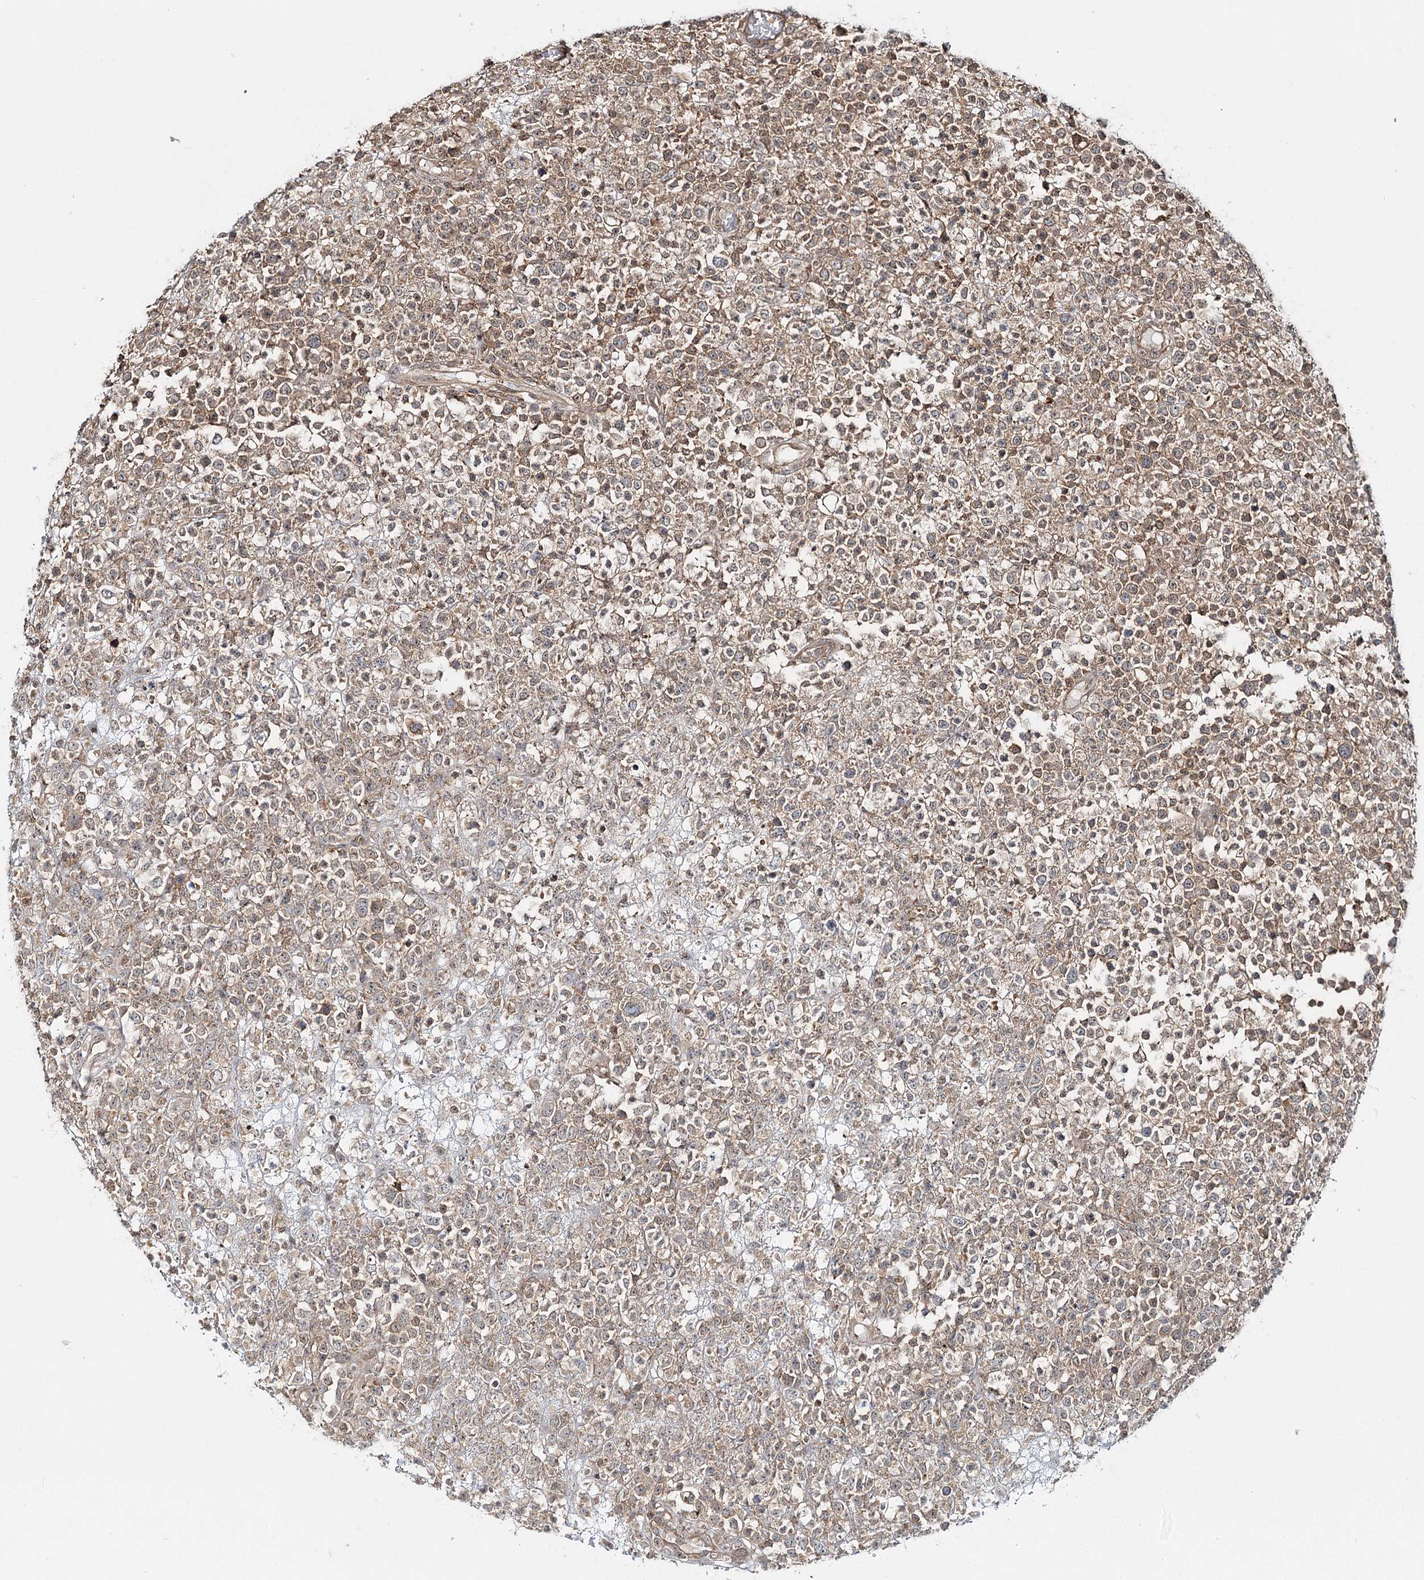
{"staining": {"intensity": "weak", "quantity": ">75%", "location": "cytoplasmic/membranous"}, "tissue": "lymphoma", "cell_type": "Tumor cells", "image_type": "cancer", "snomed": [{"axis": "morphology", "description": "Malignant lymphoma, non-Hodgkin's type, High grade"}, {"axis": "topography", "description": "Colon"}], "caption": "Protein expression analysis of human lymphoma reveals weak cytoplasmic/membranous expression in about >75% of tumor cells. The staining is performed using DAB (3,3'-diaminobenzidine) brown chromogen to label protein expression. The nuclei are counter-stained blue using hematoxylin.", "gene": "FAM120B", "patient": {"sex": "female", "age": 53}}